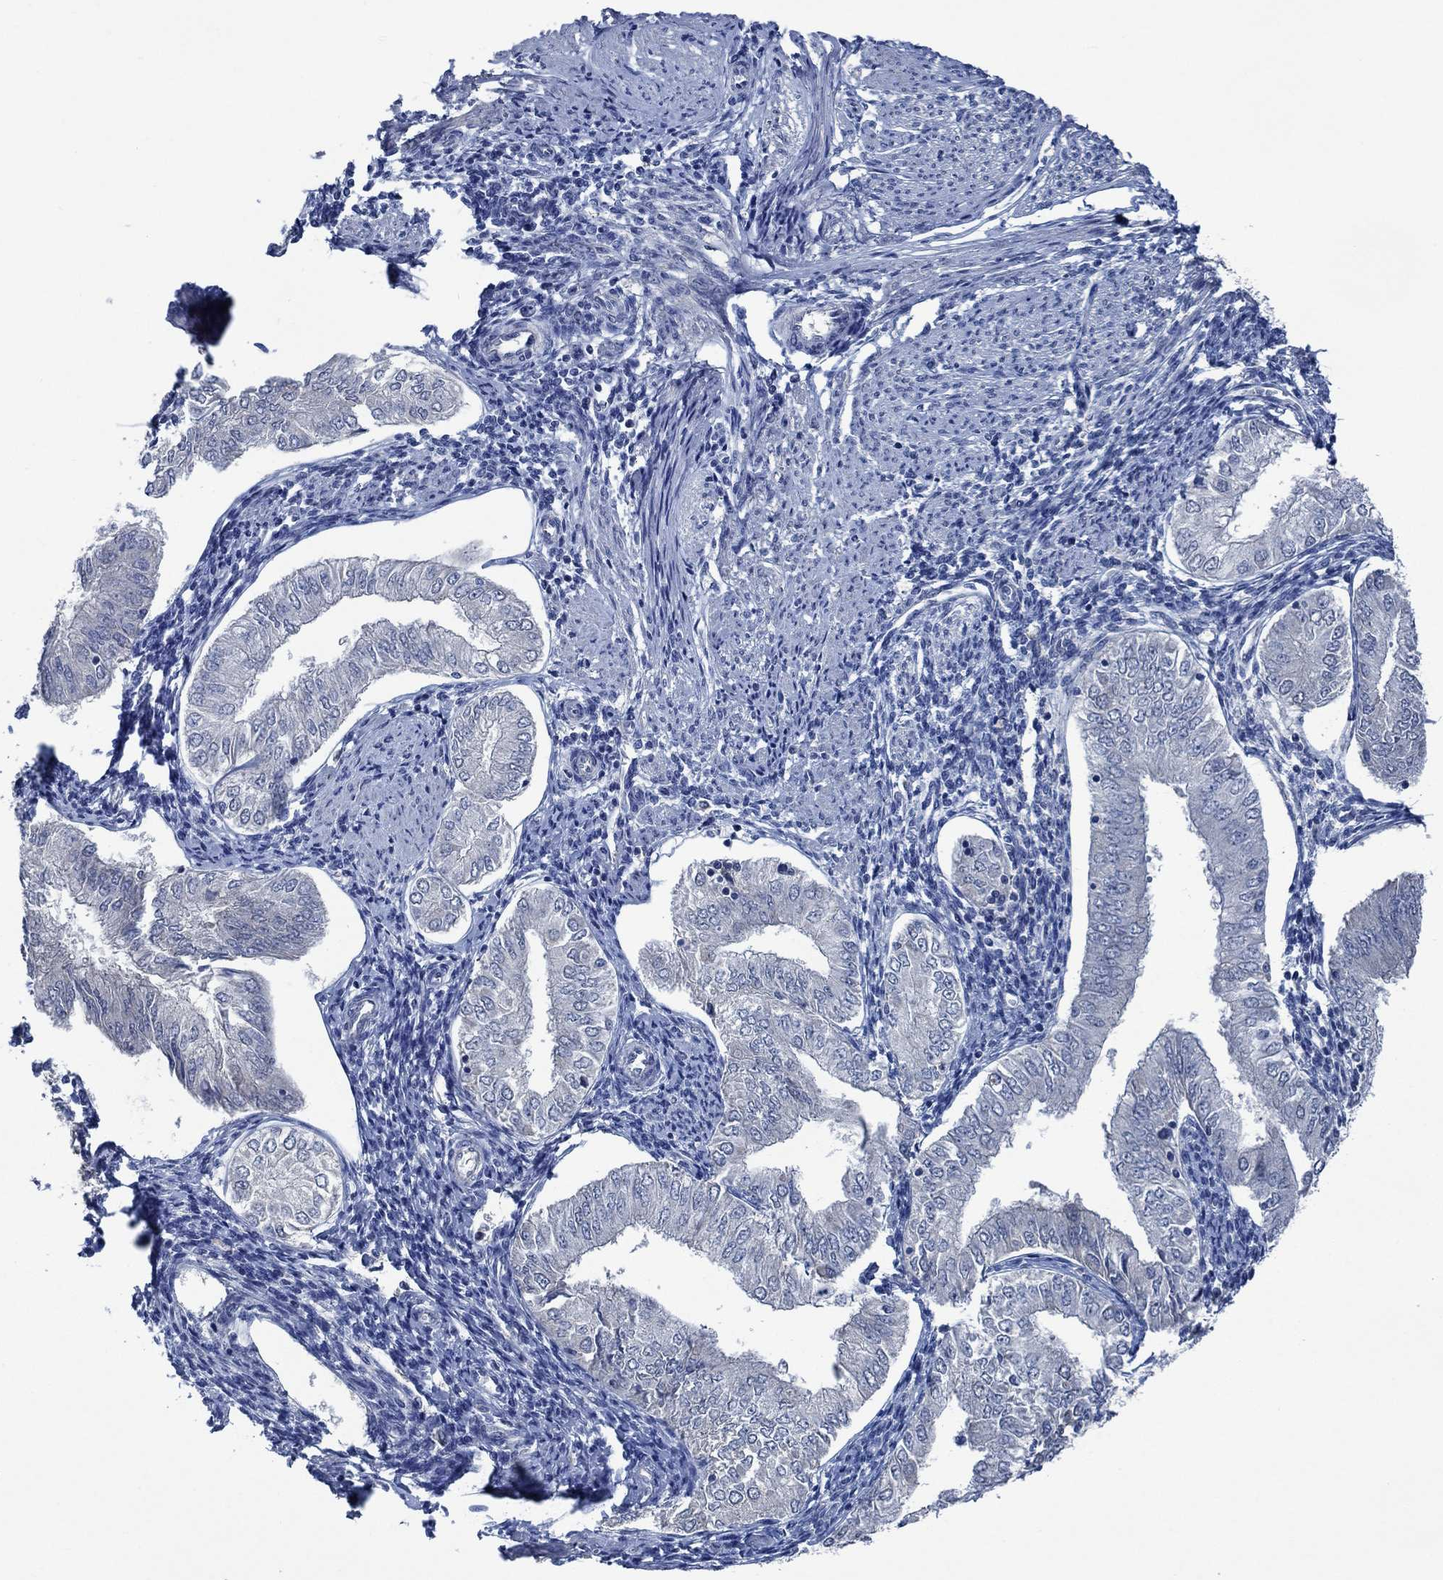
{"staining": {"intensity": "negative", "quantity": "none", "location": "none"}, "tissue": "endometrial cancer", "cell_type": "Tumor cells", "image_type": "cancer", "snomed": [{"axis": "morphology", "description": "Adenocarcinoma, NOS"}, {"axis": "topography", "description": "Endometrium"}], "caption": "There is no significant expression in tumor cells of endometrial adenocarcinoma.", "gene": "OBSCN", "patient": {"sex": "female", "age": 53}}